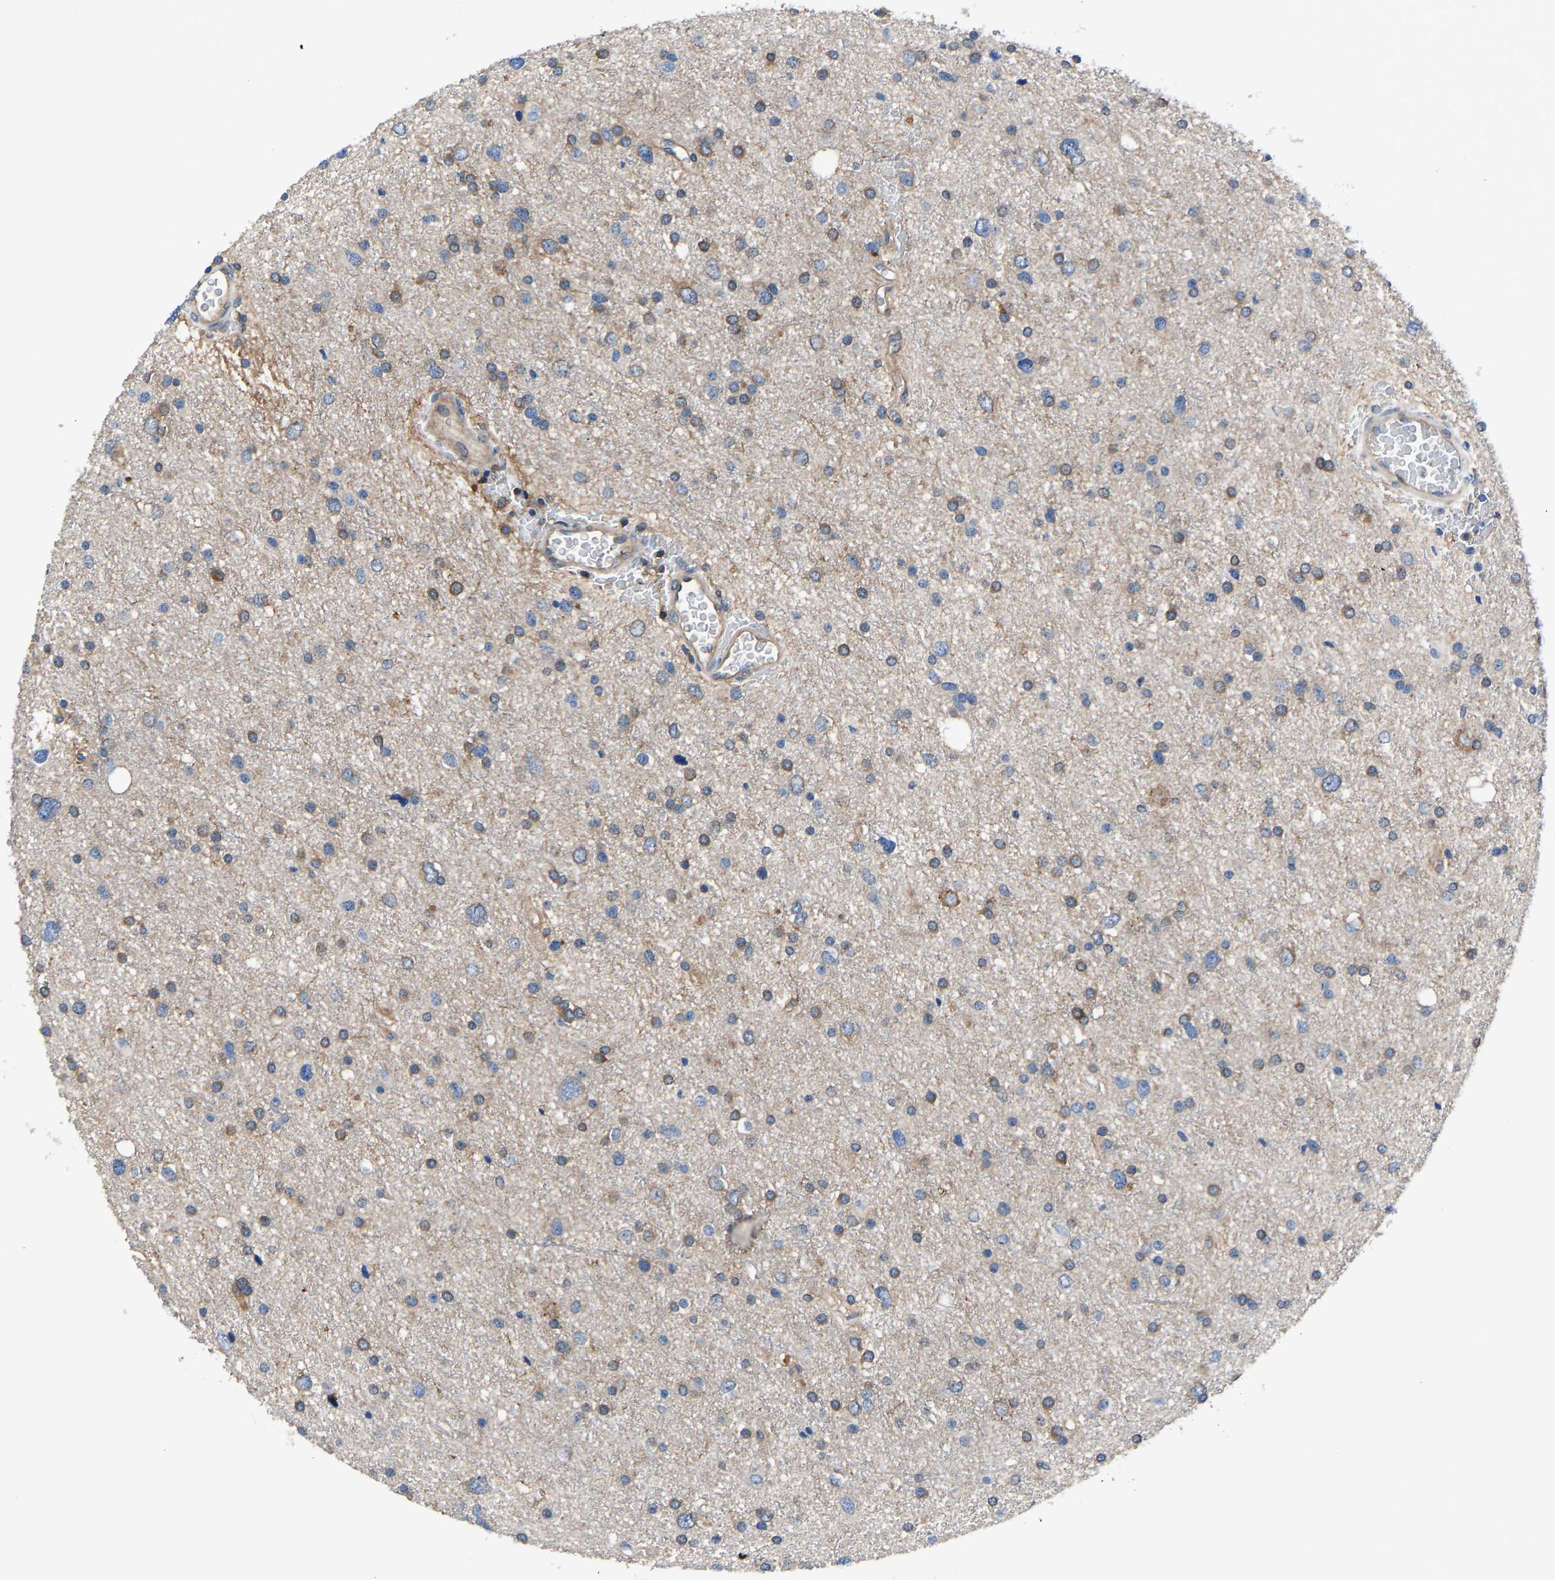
{"staining": {"intensity": "moderate", "quantity": ">75%", "location": "cytoplasmic/membranous"}, "tissue": "glioma", "cell_type": "Tumor cells", "image_type": "cancer", "snomed": [{"axis": "morphology", "description": "Glioma, malignant, Low grade"}, {"axis": "topography", "description": "Brain"}], "caption": "High-magnification brightfield microscopy of low-grade glioma (malignant) stained with DAB (3,3'-diaminobenzidine) (brown) and counterstained with hematoxylin (blue). tumor cells exhibit moderate cytoplasmic/membranous expression is present in about>75% of cells. (brown staining indicates protein expression, while blue staining denotes nuclei).", "gene": "PRKAR1A", "patient": {"sex": "female", "age": 37}}